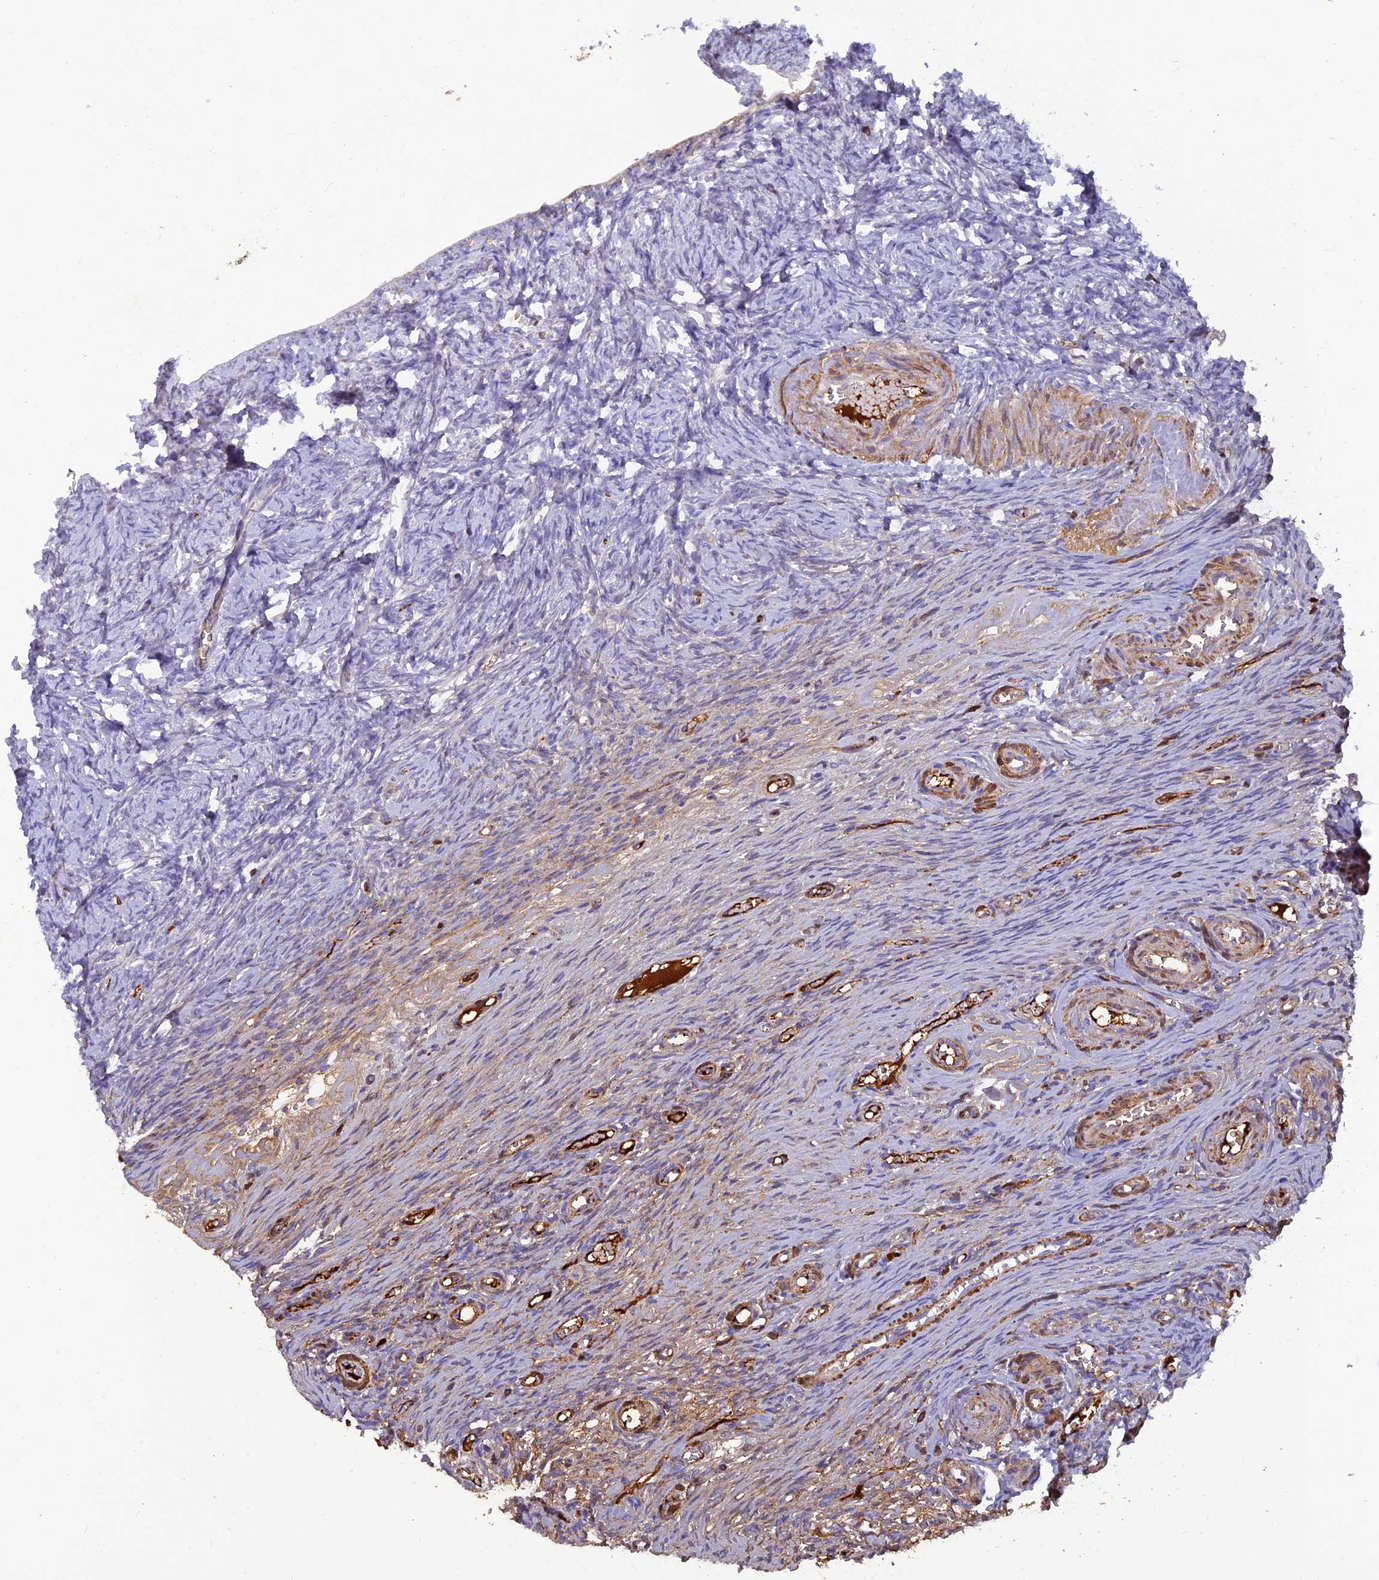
{"staining": {"intensity": "moderate", "quantity": ">75%", "location": "cytoplasmic/membranous"}, "tissue": "ovary", "cell_type": "Follicle cells", "image_type": "normal", "snomed": [{"axis": "morphology", "description": "Adenocarcinoma, NOS"}, {"axis": "topography", "description": "Endometrium"}], "caption": "Human ovary stained with a brown dye reveals moderate cytoplasmic/membranous positive positivity in approximately >75% of follicle cells.", "gene": "PZP", "patient": {"sex": "female", "age": 32}}